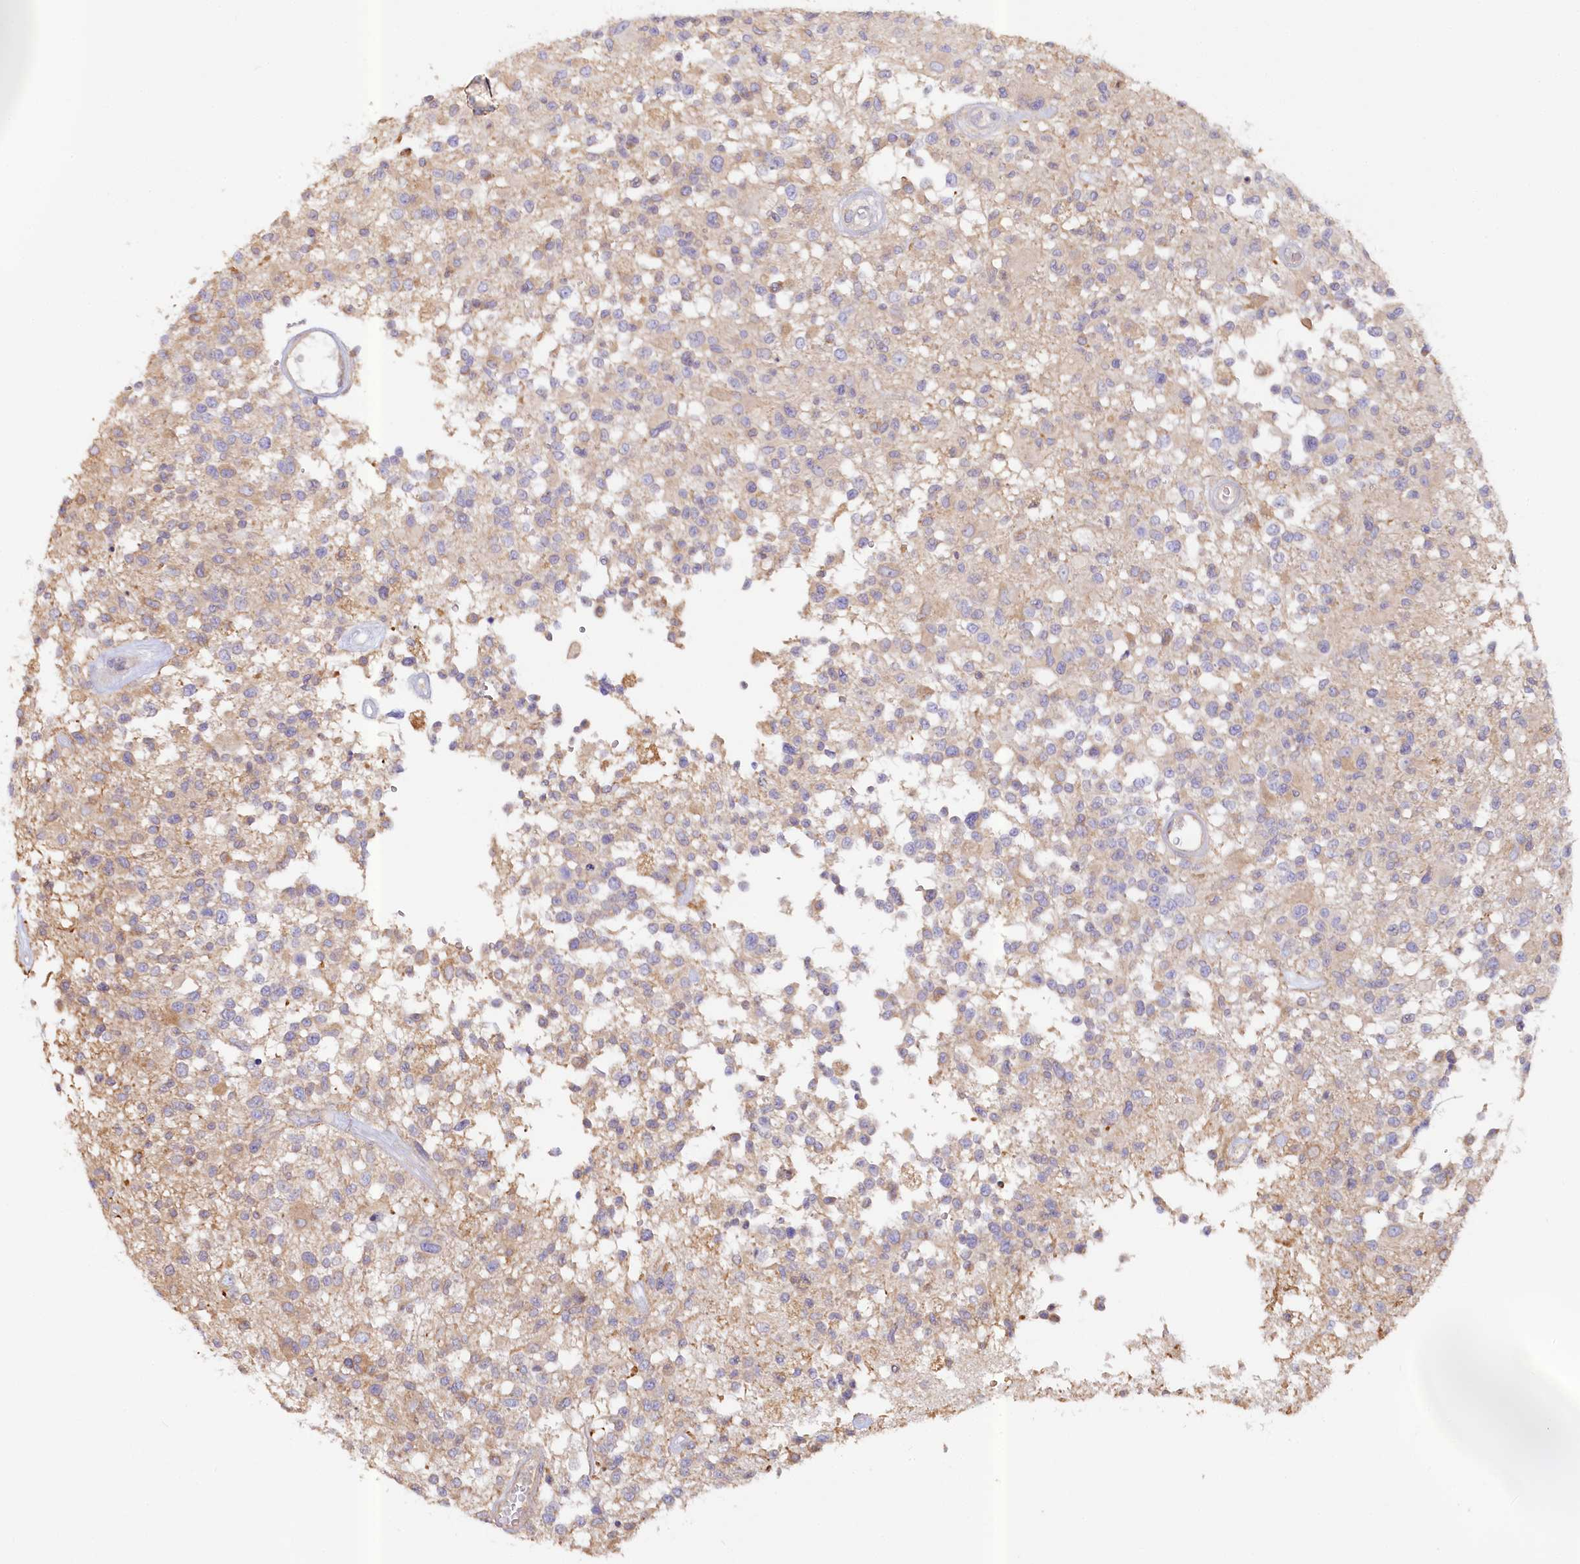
{"staining": {"intensity": "weak", "quantity": "<25%", "location": "cytoplasmic/membranous"}, "tissue": "glioma", "cell_type": "Tumor cells", "image_type": "cancer", "snomed": [{"axis": "morphology", "description": "Glioma, malignant, High grade"}, {"axis": "morphology", "description": "Glioblastoma, NOS"}, {"axis": "topography", "description": "Brain"}], "caption": "This is an IHC micrograph of human glioma. There is no expression in tumor cells.", "gene": "PAIP2", "patient": {"sex": "male", "age": 60}}